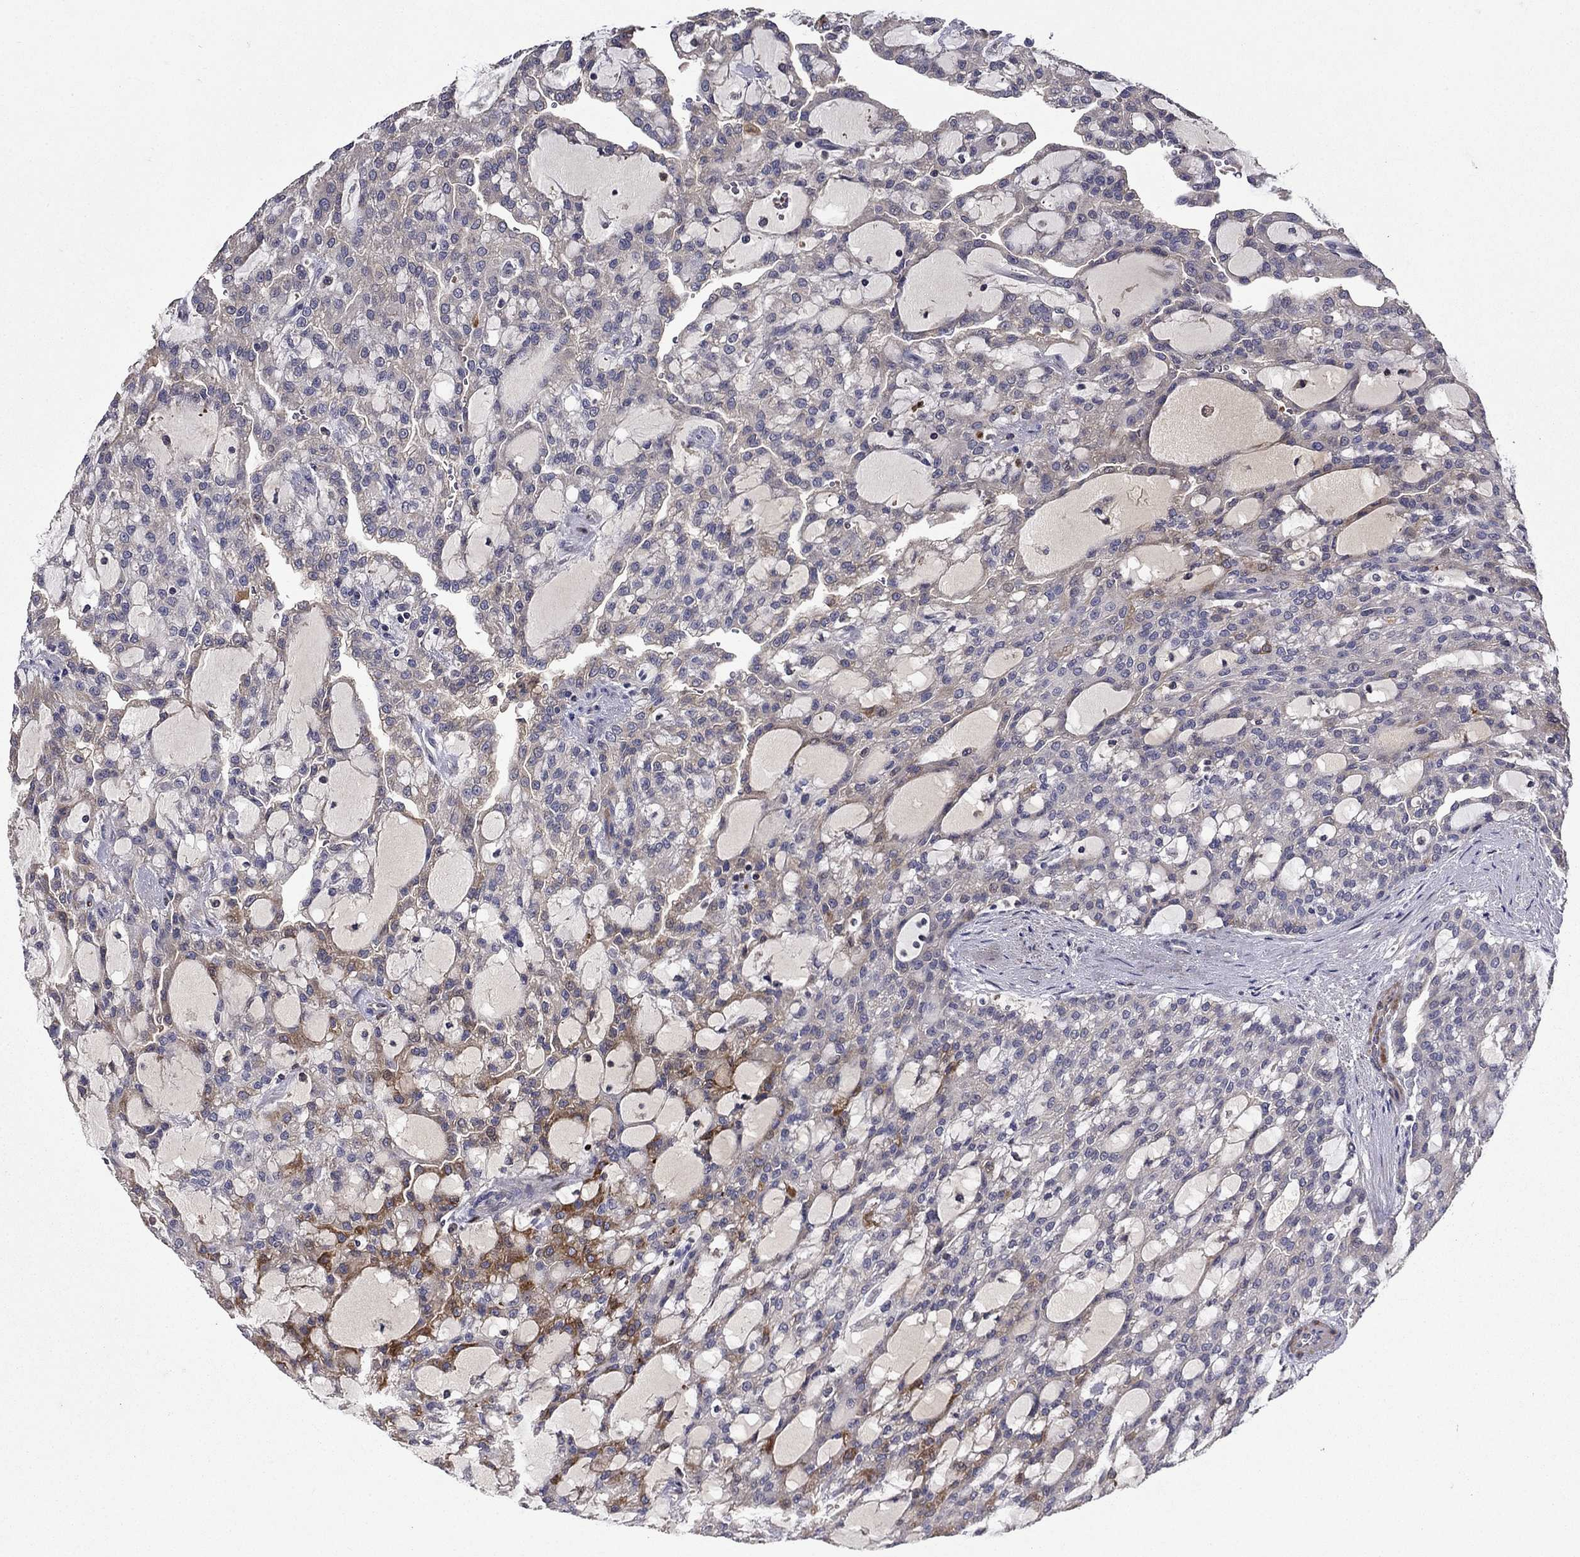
{"staining": {"intensity": "moderate", "quantity": "<25%", "location": "cytoplasmic/membranous"}, "tissue": "renal cancer", "cell_type": "Tumor cells", "image_type": "cancer", "snomed": [{"axis": "morphology", "description": "Adenocarcinoma, NOS"}, {"axis": "topography", "description": "Kidney"}], "caption": "Human renal cancer stained with a brown dye displays moderate cytoplasmic/membranous positive staining in about <25% of tumor cells.", "gene": "SATB1", "patient": {"sex": "male", "age": 63}}